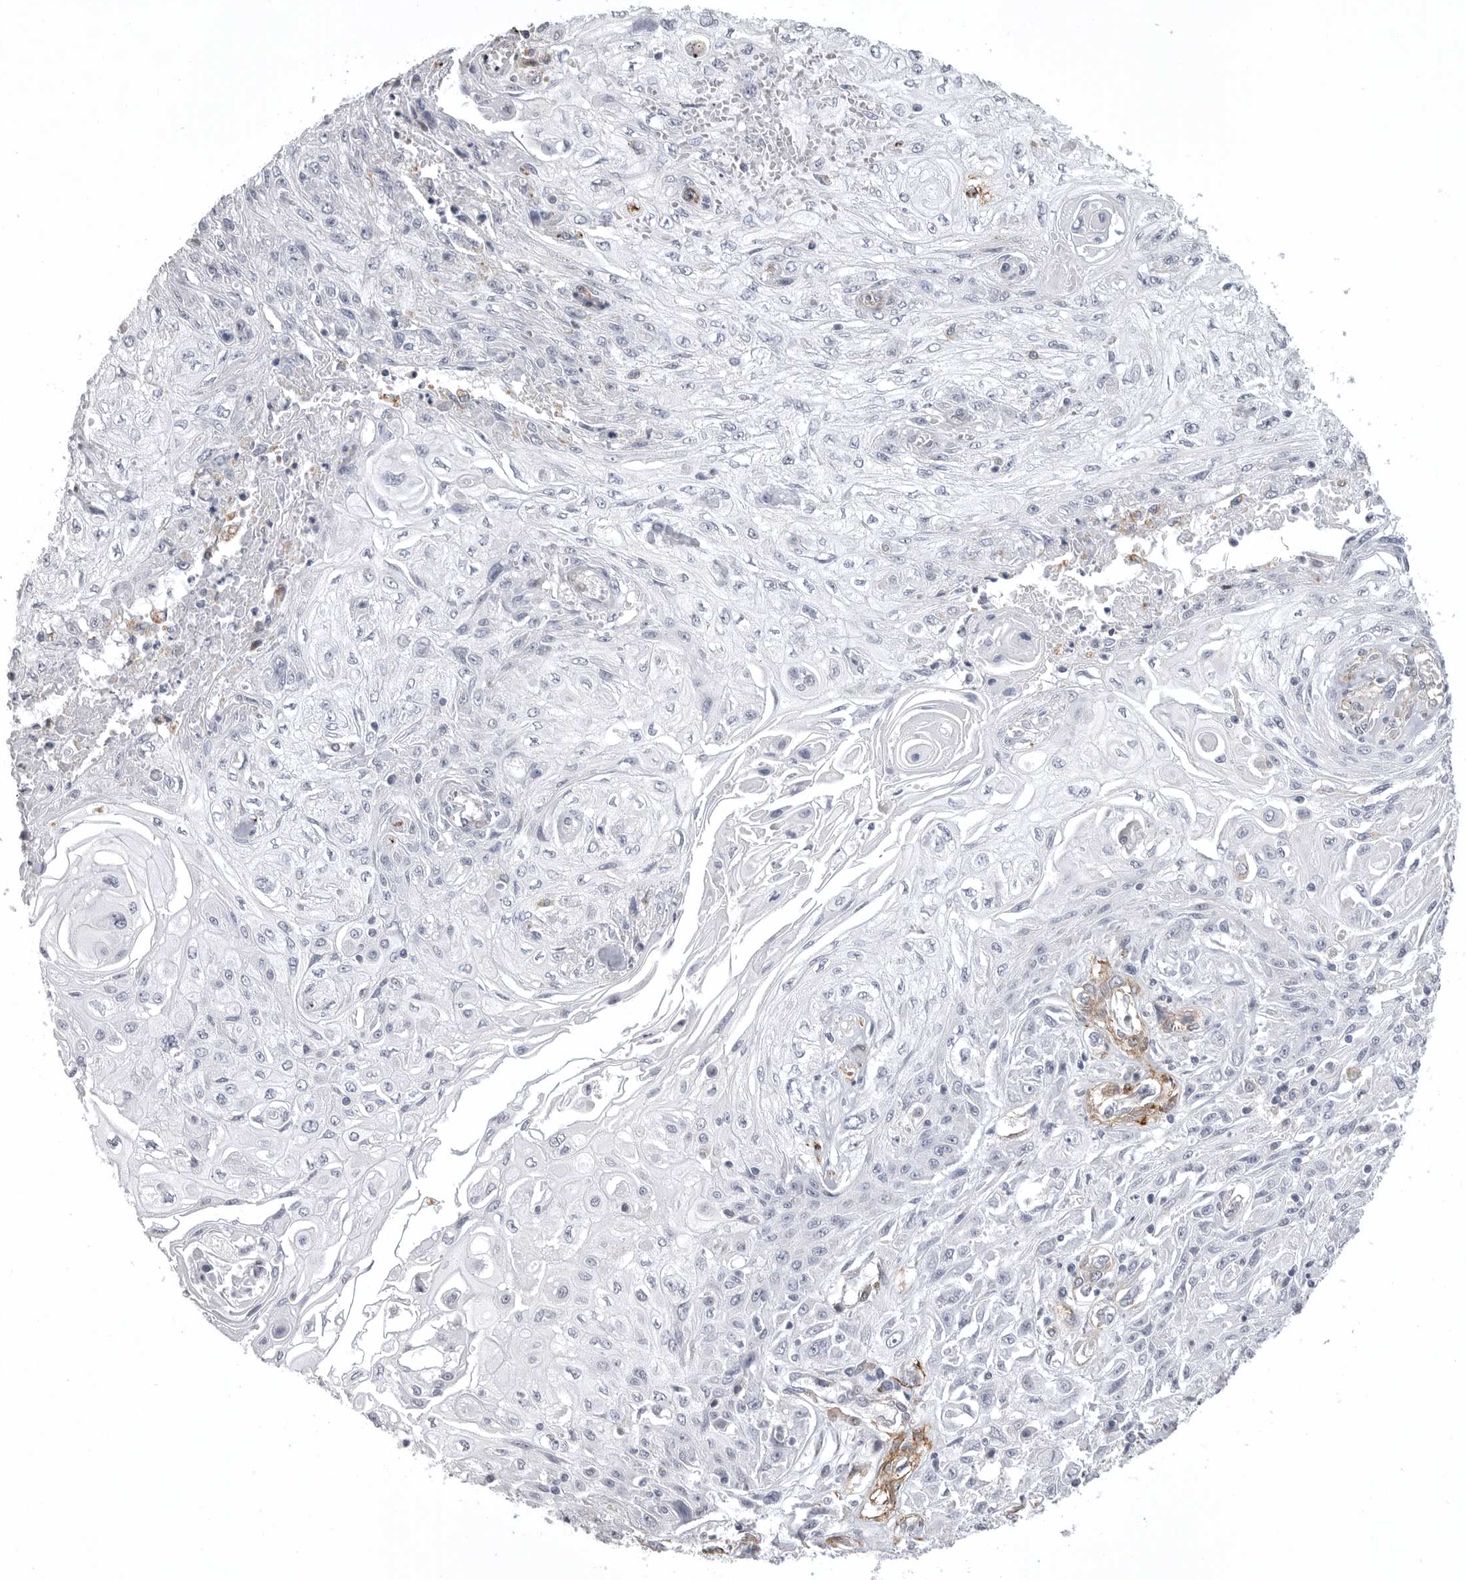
{"staining": {"intensity": "negative", "quantity": "none", "location": "none"}, "tissue": "skin cancer", "cell_type": "Tumor cells", "image_type": "cancer", "snomed": [{"axis": "morphology", "description": "Squamous cell carcinoma, NOS"}, {"axis": "morphology", "description": "Squamous cell carcinoma, metastatic, NOS"}, {"axis": "topography", "description": "Skin"}, {"axis": "topography", "description": "Lymph node"}], "caption": "DAB immunohistochemical staining of skin metastatic squamous cell carcinoma reveals no significant expression in tumor cells. Brightfield microscopy of IHC stained with DAB (3,3'-diaminobenzidine) (brown) and hematoxylin (blue), captured at high magnification.", "gene": "AOC3", "patient": {"sex": "male", "age": 75}}